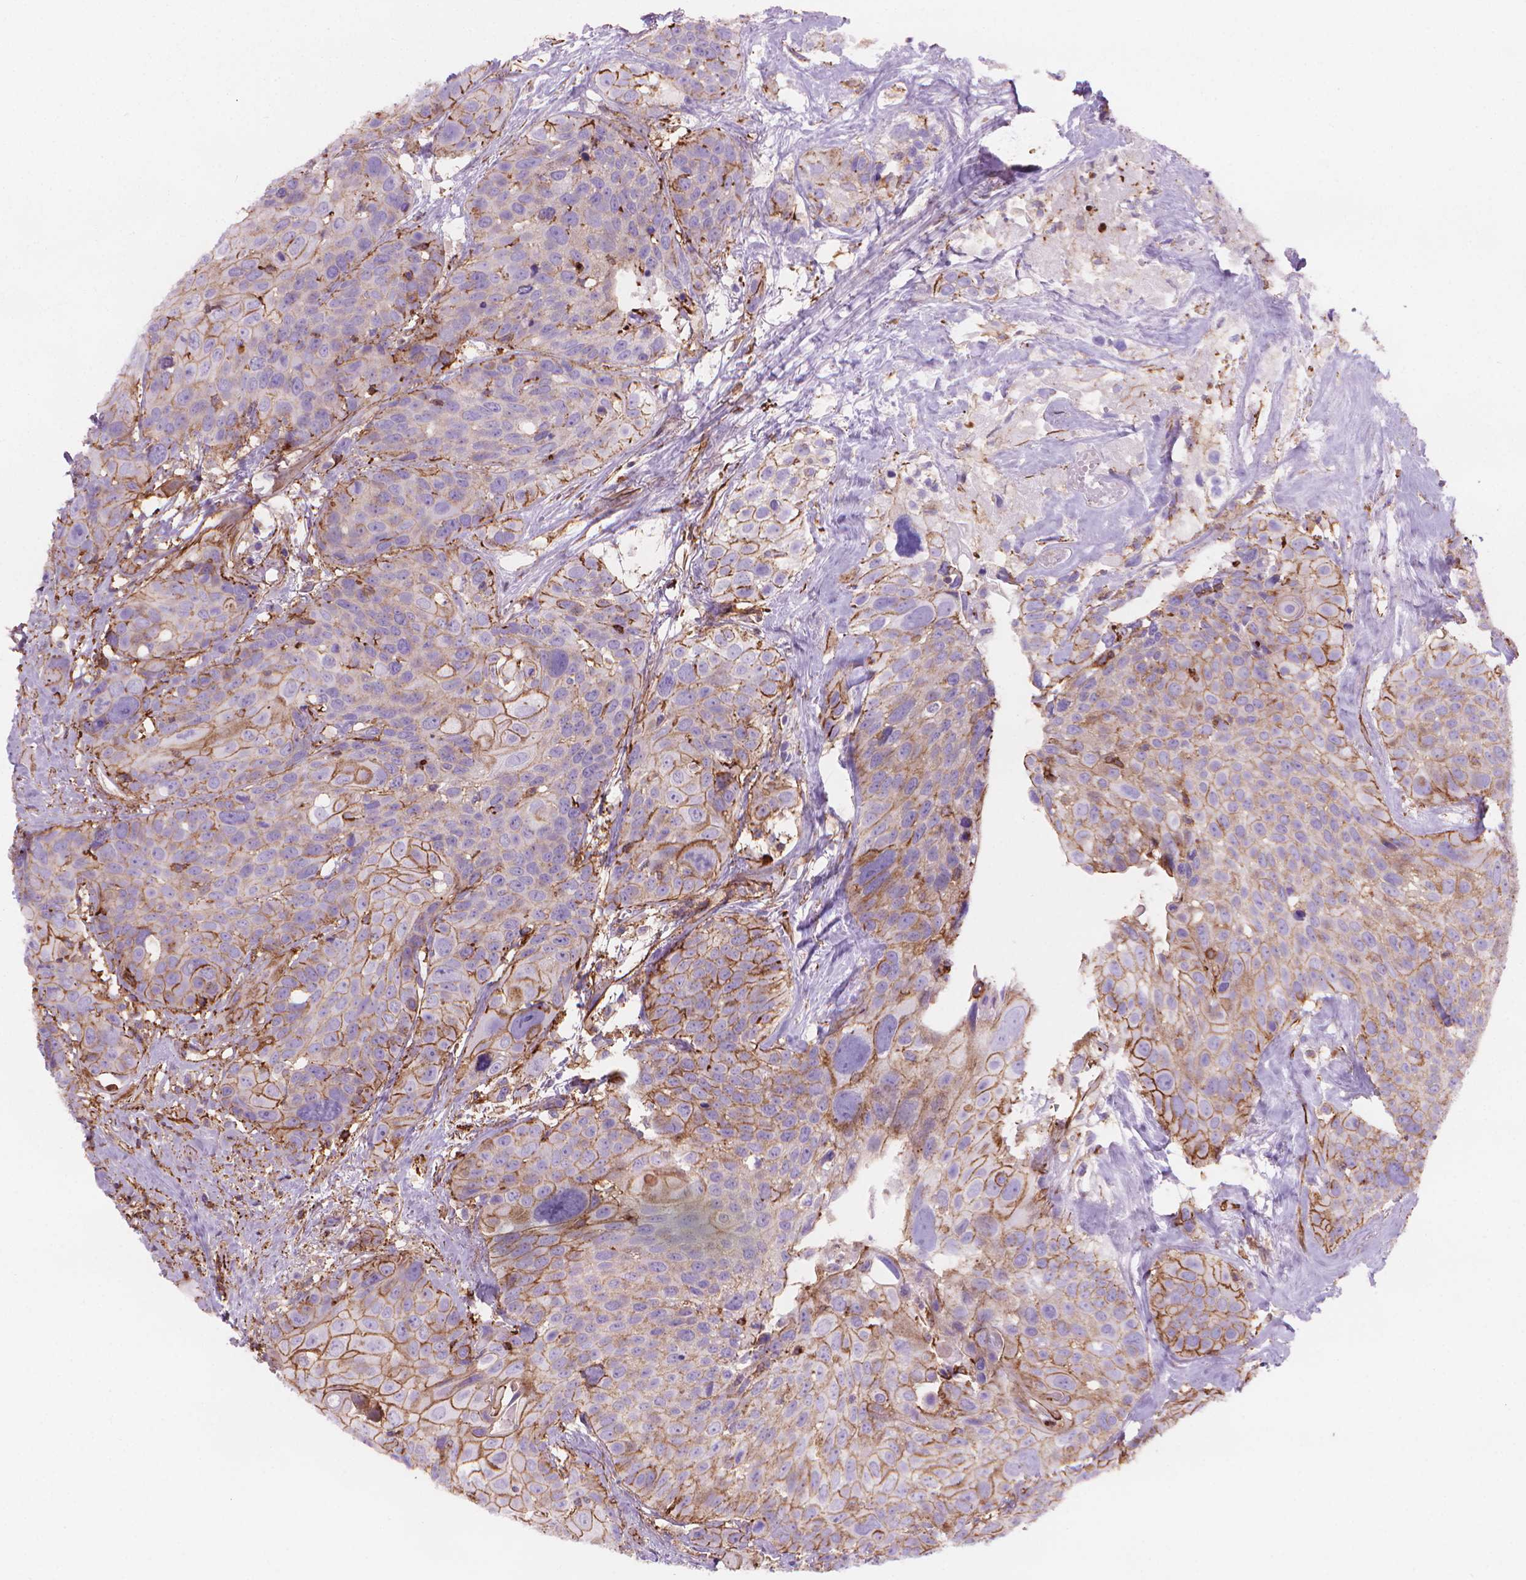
{"staining": {"intensity": "moderate", "quantity": "25%-75%", "location": "cytoplasmic/membranous"}, "tissue": "head and neck cancer", "cell_type": "Tumor cells", "image_type": "cancer", "snomed": [{"axis": "morphology", "description": "Squamous cell carcinoma, NOS"}, {"axis": "topography", "description": "Oral tissue"}, {"axis": "topography", "description": "Head-Neck"}], "caption": "A micrograph of human head and neck squamous cell carcinoma stained for a protein exhibits moderate cytoplasmic/membranous brown staining in tumor cells.", "gene": "PATJ", "patient": {"sex": "male", "age": 56}}